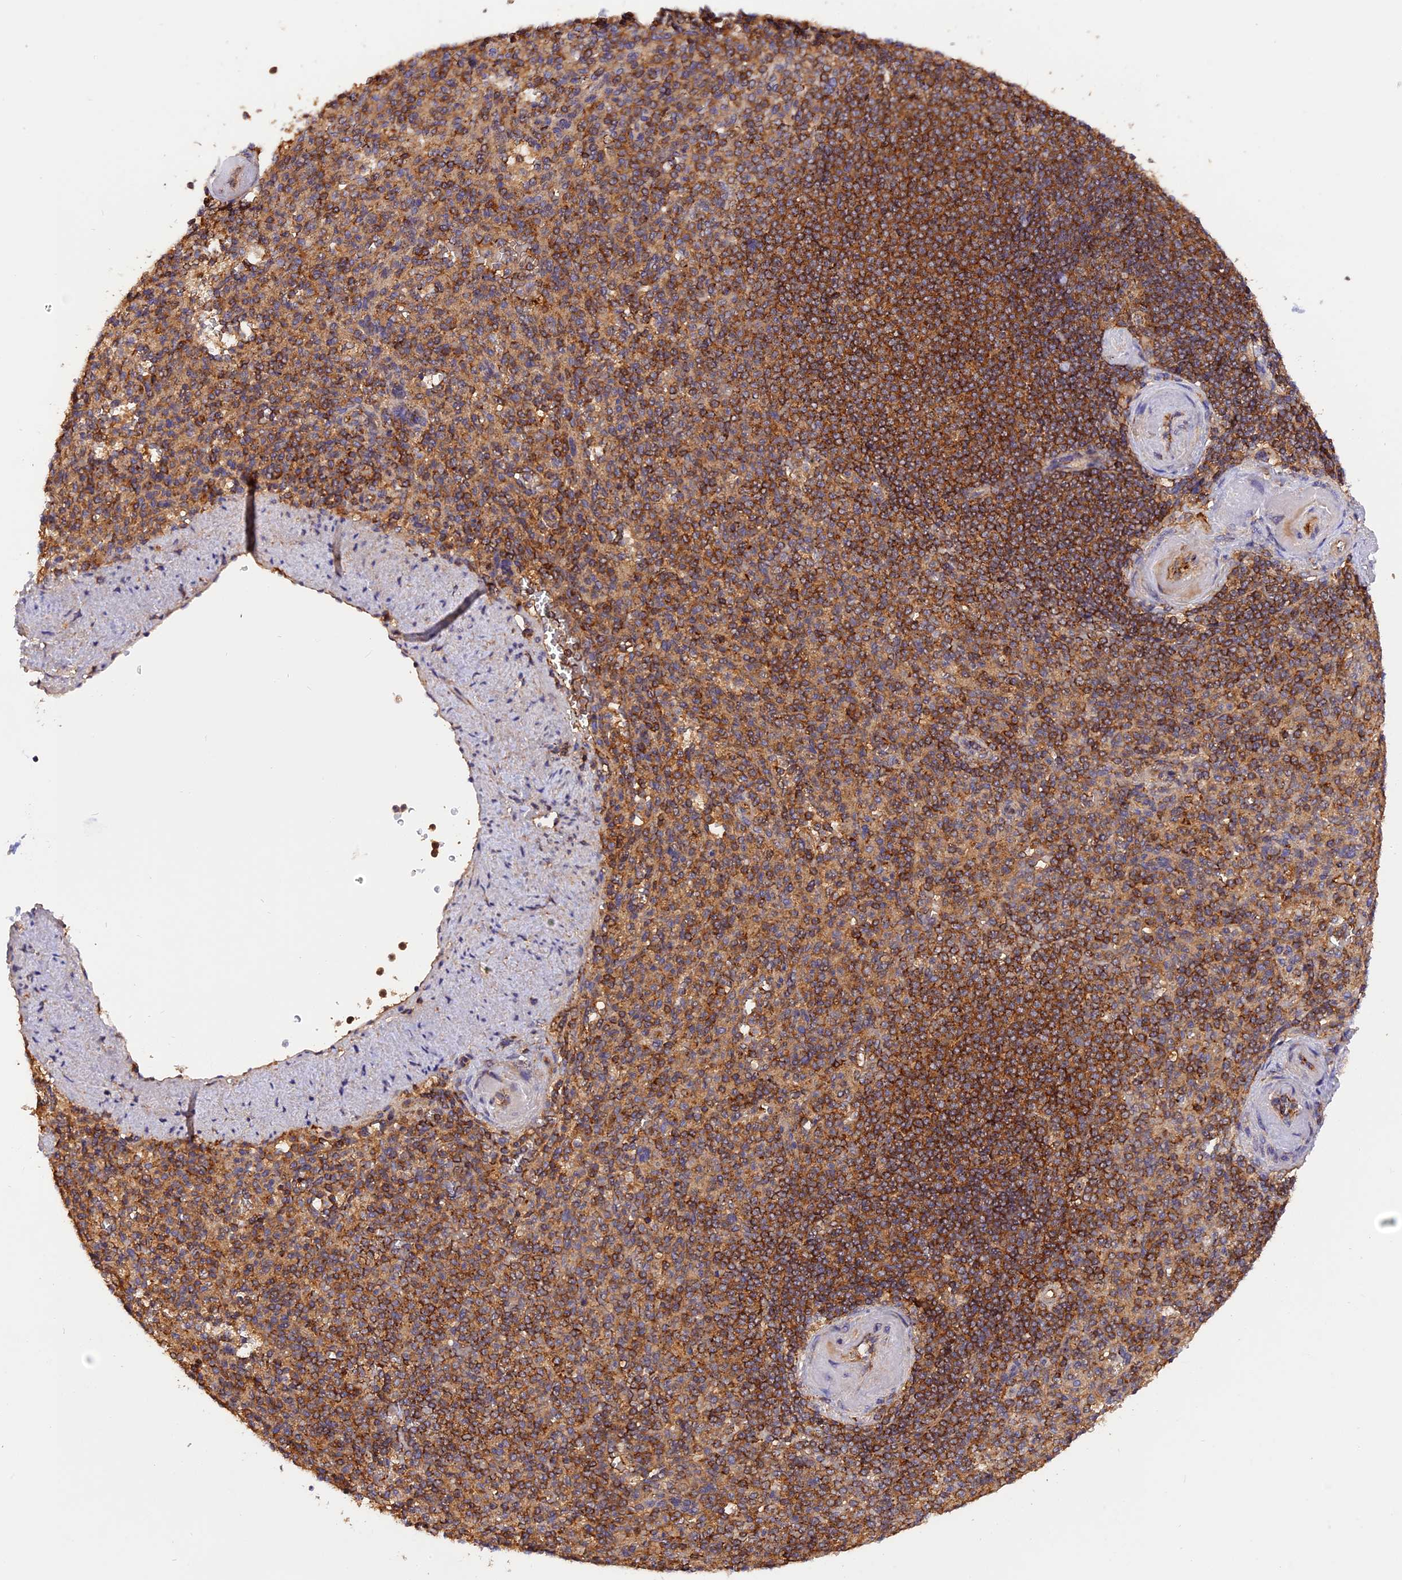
{"staining": {"intensity": "strong", "quantity": "25%-75%", "location": "cytoplasmic/membranous"}, "tissue": "spleen", "cell_type": "Cells in red pulp", "image_type": "normal", "snomed": [{"axis": "morphology", "description": "Normal tissue, NOS"}, {"axis": "topography", "description": "Spleen"}], "caption": "IHC photomicrograph of benign human spleen stained for a protein (brown), which reveals high levels of strong cytoplasmic/membranous positivity in approximately 25%-75% of cells in red pulp.", "gene": "PEX3", "patient": {"sex": "female", "age": 74}}